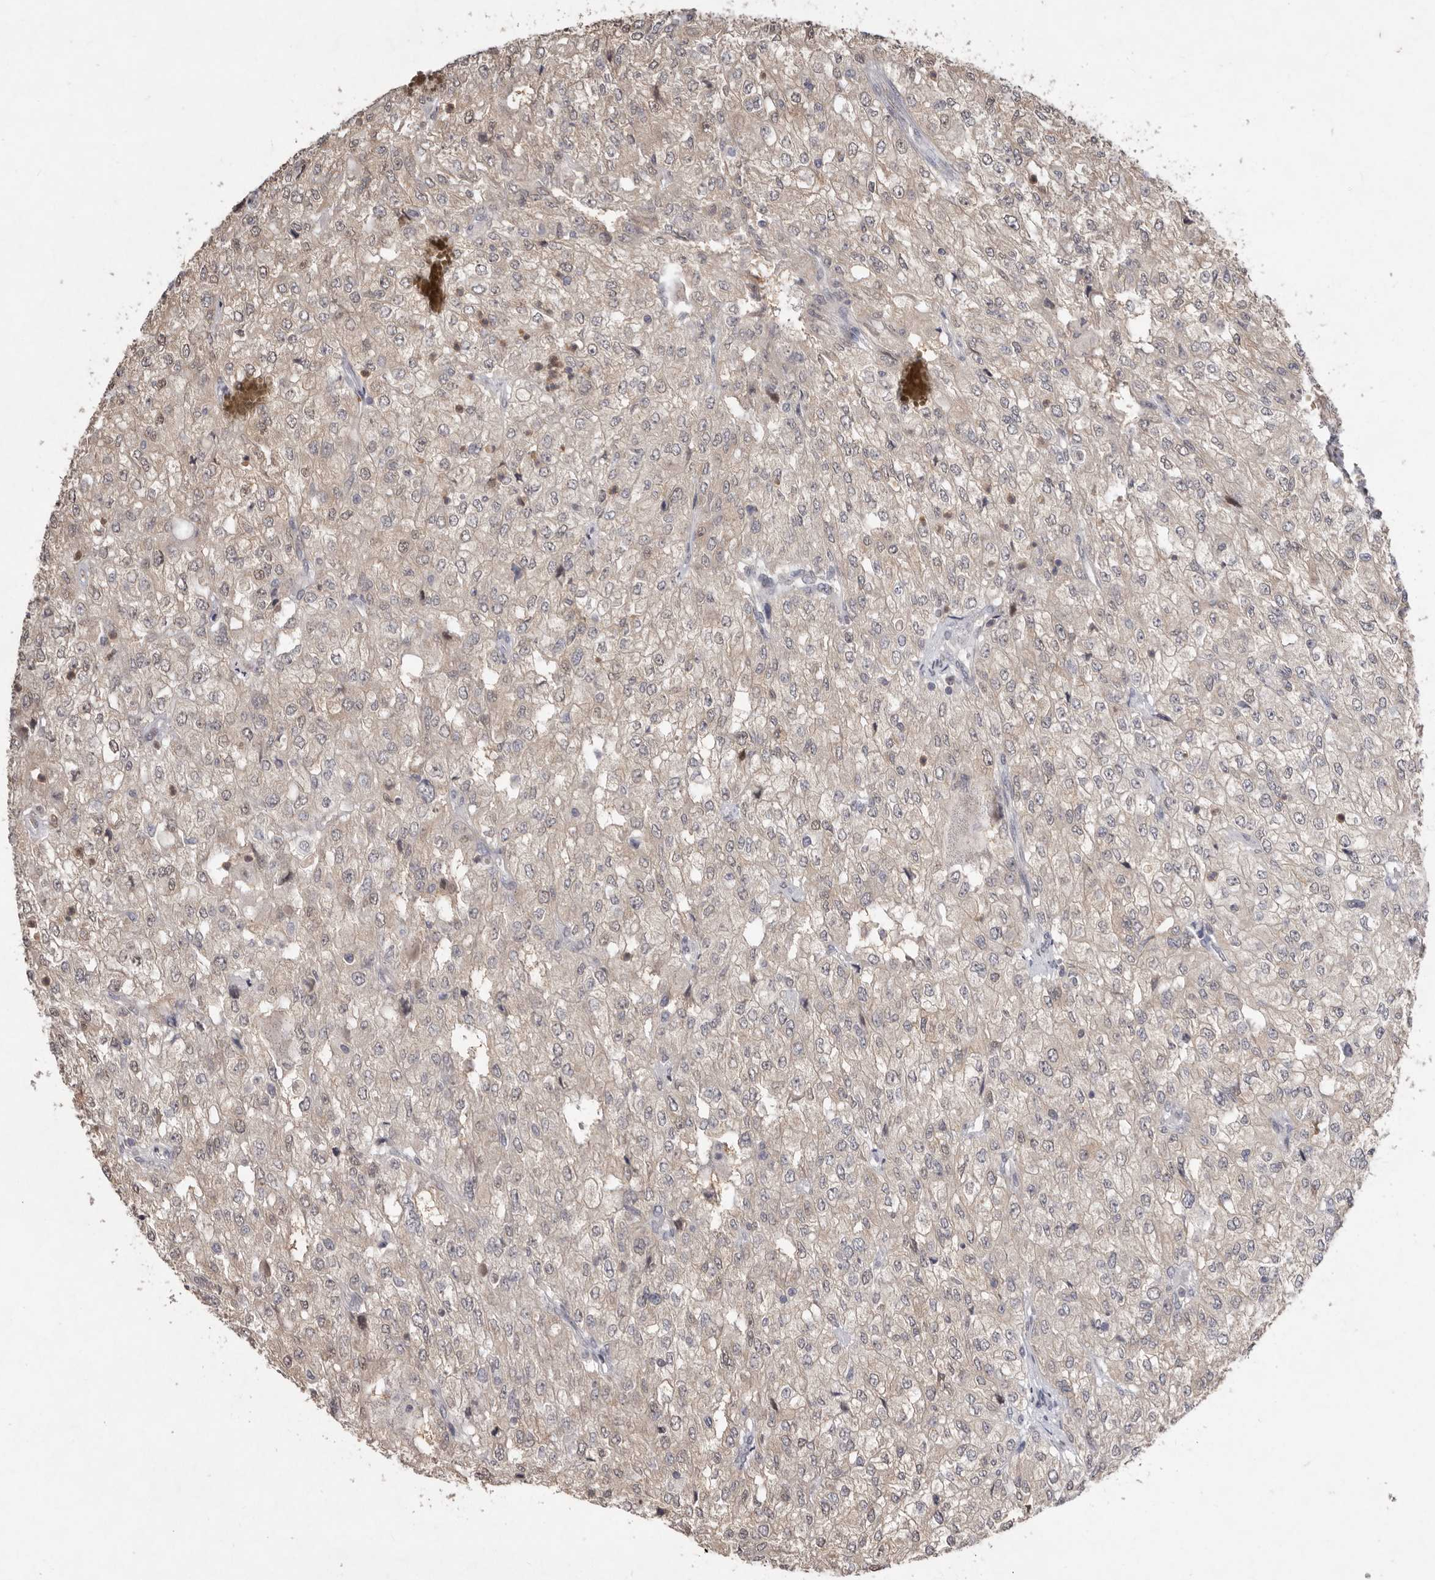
{"staining": {"intensity": "negative", "quantity": "none", "location": "none"}, "tissue": "renal cancer", "cell_type": "Tumor cells", "image_type": "cancer", "snomed": [{"axis": "morphology", "description": "Adenocarcinoma, NOS"}, {"axis": "topography", "description": "Kidney"}], "caption": "A high-resolution histopathology image shows immunohistochemistry (IHC) staining of renal cancer, which shows no significant positivity in tumor cells. (DAB (3,3'-diaminobenzidine) immunohistochemistry (IHC) with hematoxylin counter stain).", "gene": "SULT1E1", "patient": {"sex": "female", "age": 54}}